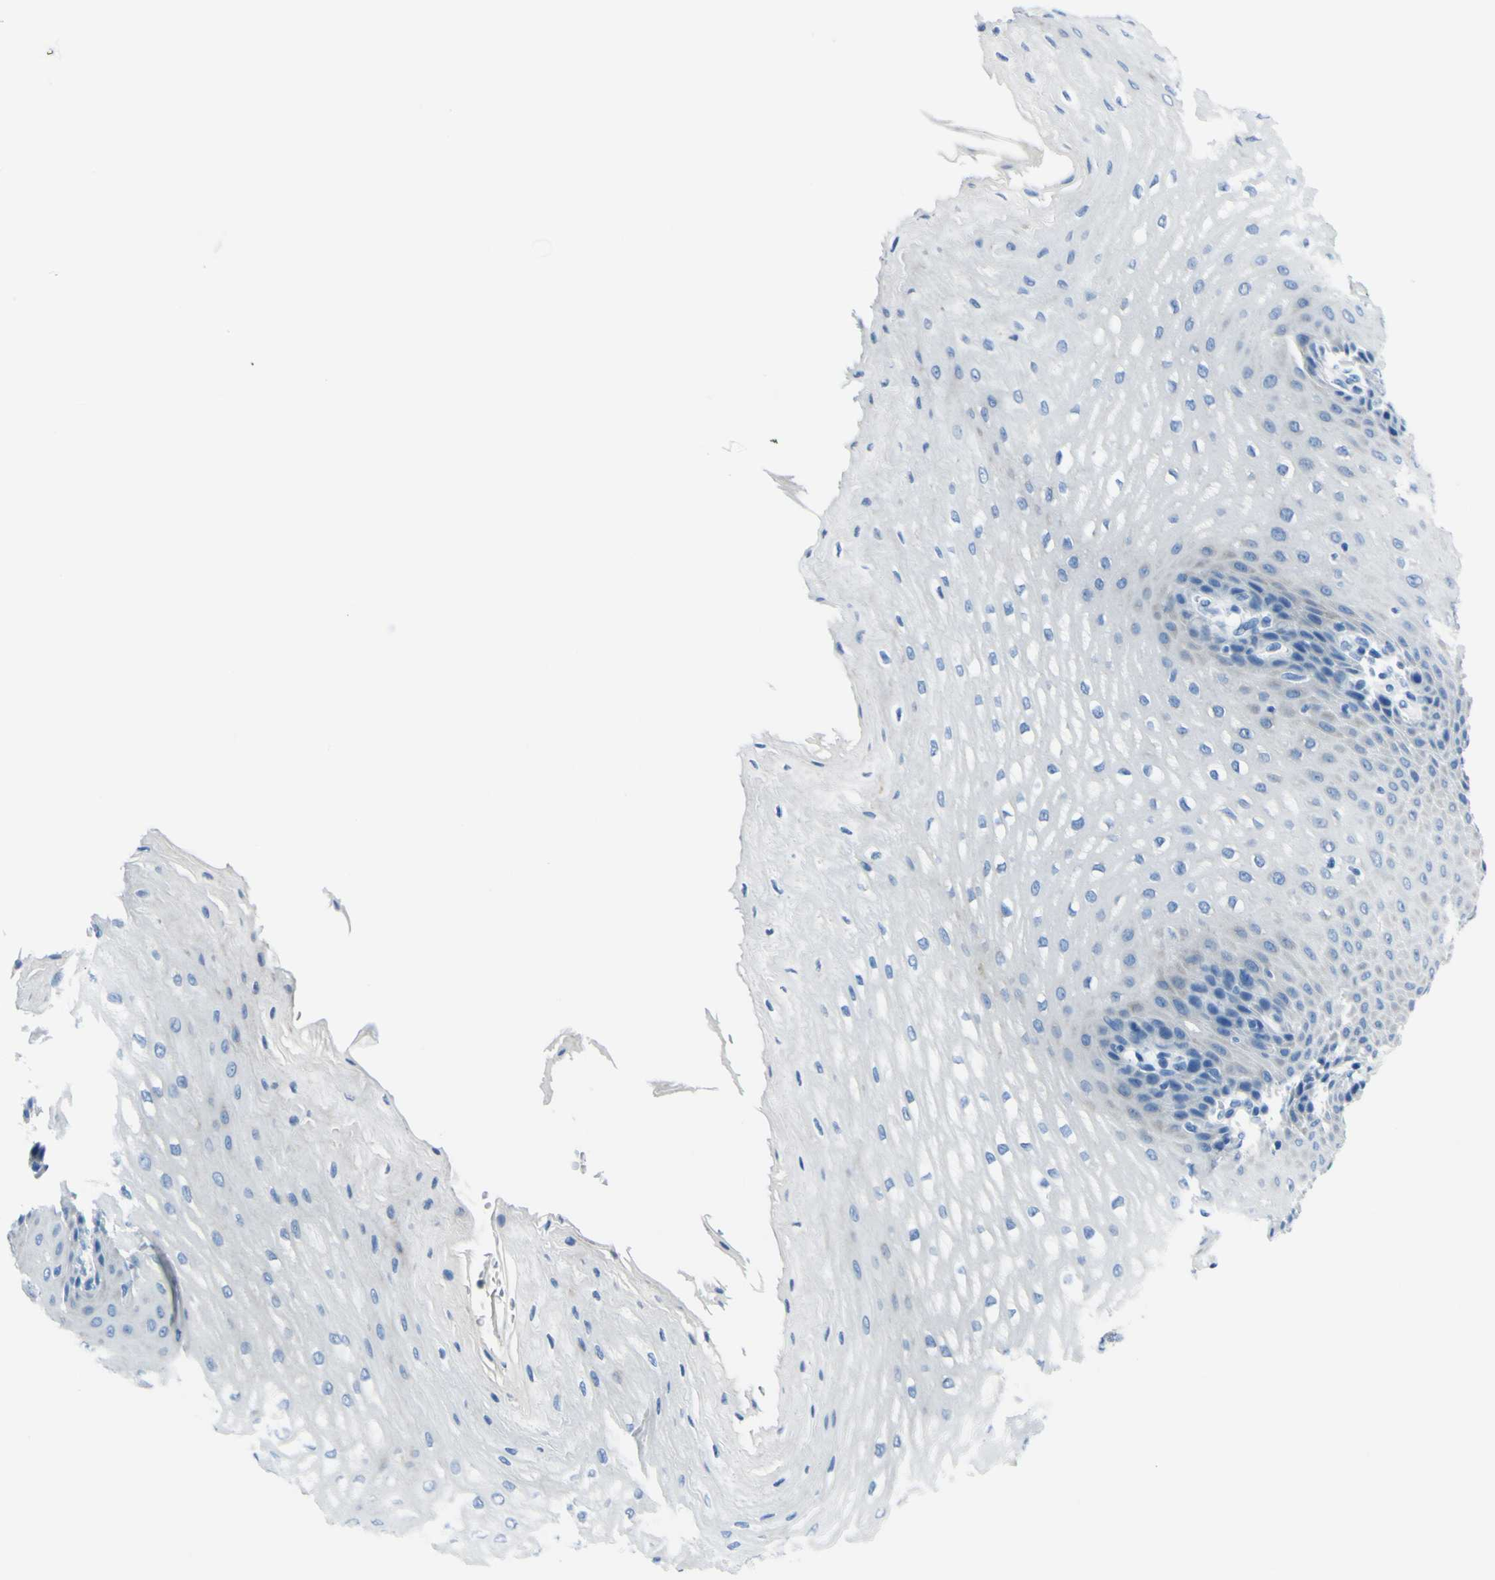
{"staining": {"intensity": "weak", "quantity": "<25%", "location": "cytoplasmic/membranous"}, "tissue": "esophagus", "cell_type": "Squamous epithelial cells", "image_type": "normal", "snomed": [{"axis": "morphology", "description": "Normal tissue, NOS"}, {"axis": "topography", "description": "Esophagus"}], "caption": "Immunohistochemistry (IHC) of normal esophagus reveals no positivity in squamous epithelial cells.", "gene": "ACSL1", "patient": {"sex": "male", "age": 54}}